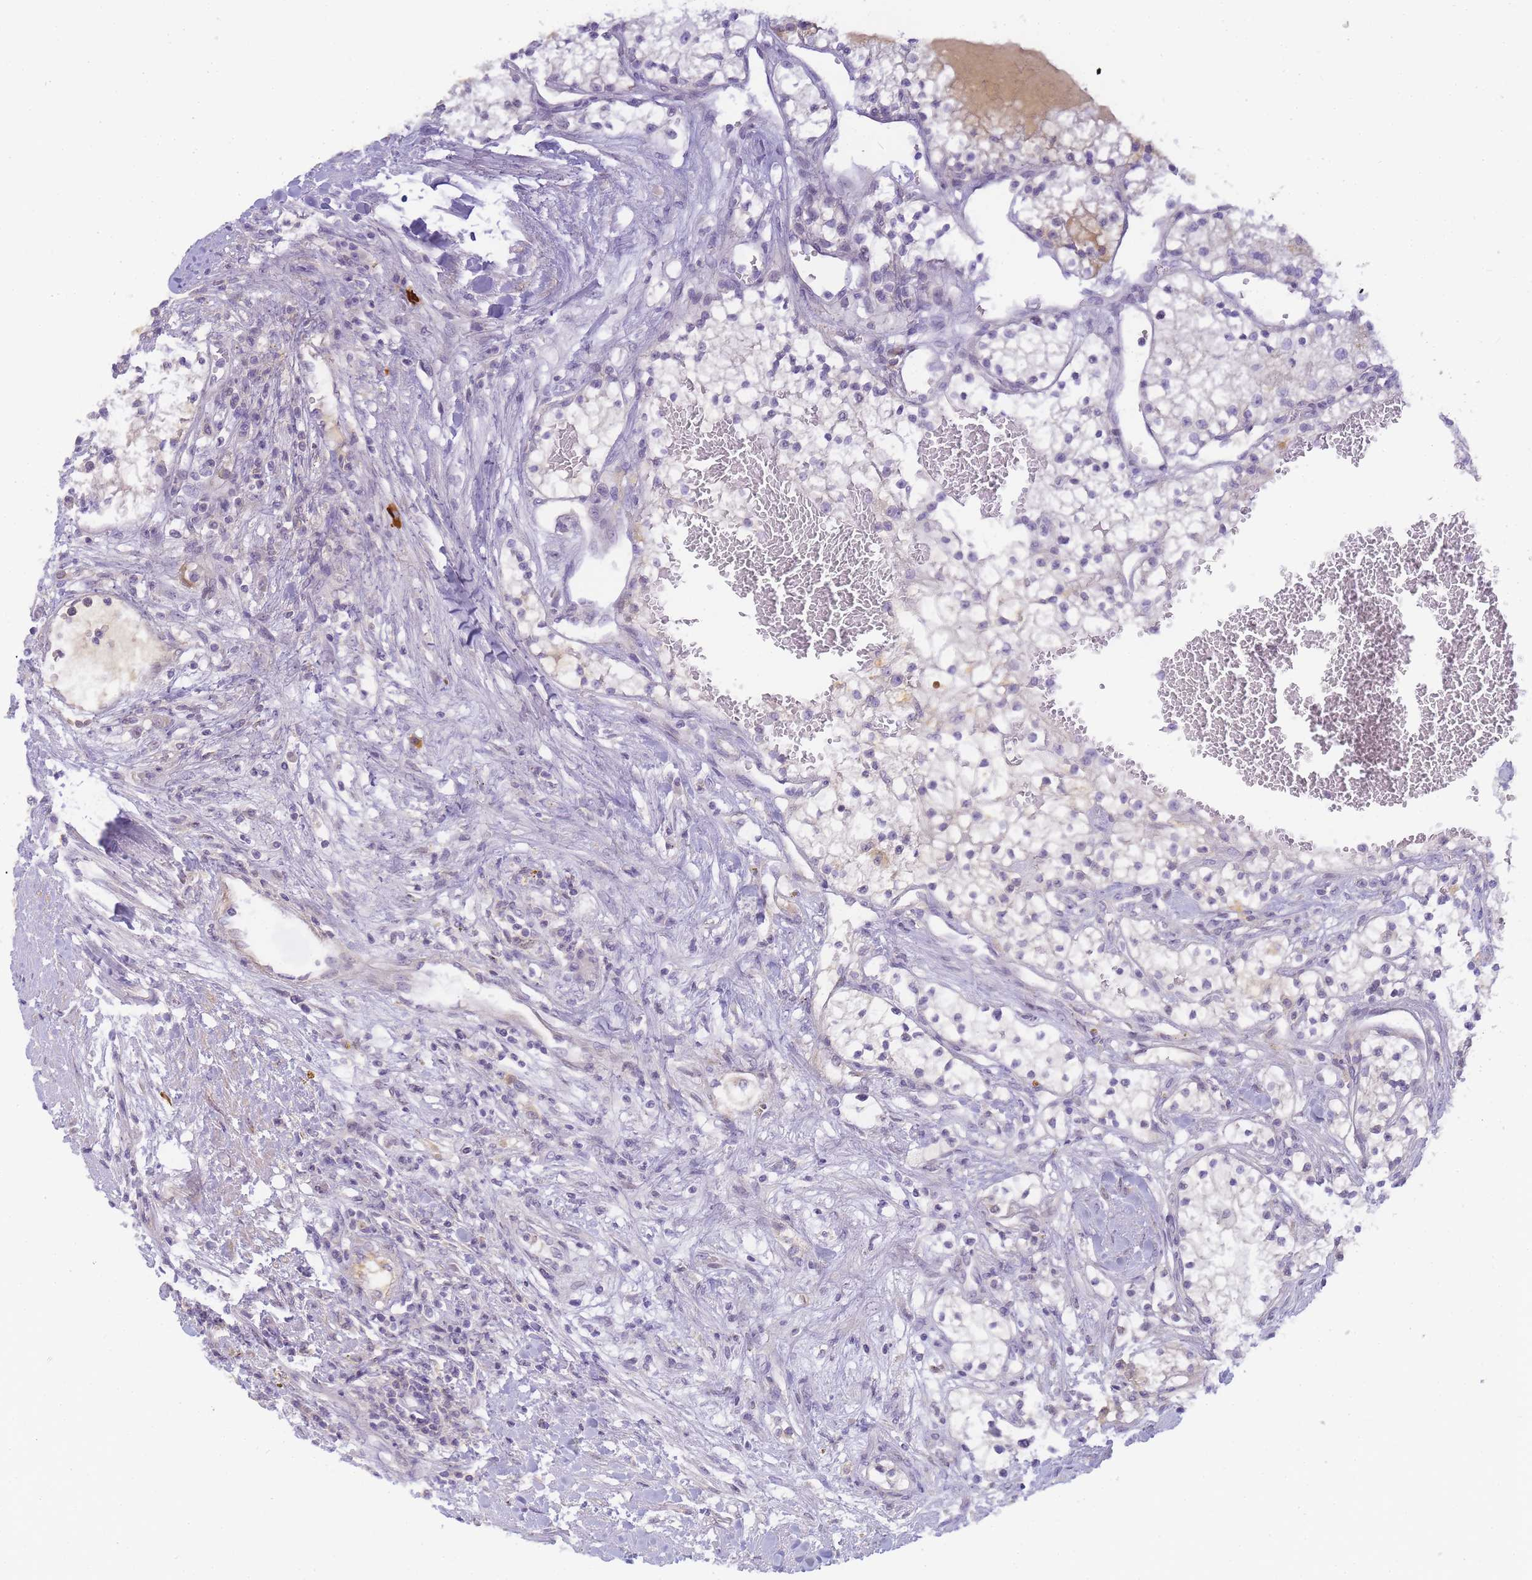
{"staining": {"intensity": "moderate", "quantity": "<25%", "location": "cytoplasmic/membranous"}, "tissue": "renal cancer", "cell_type": "Tumor cells", "image_type": "cancer", "snomed": [{"axis": "morphology", "description": "Normal tissue, NOS"}, {"axis": "morphology", "description": "Adenocarcinoma, NOS"}, {"axis": "topography", "description": "Kidney"}], "caption": "The histopathology image demonstrates staining of adenocarcinoma (renal), revealing moderate cytoplasmic/membranous protein expression (brown color) within tumor cells.", "gene": "RRAD", "patient": {"sex": "male", "age": 68}}